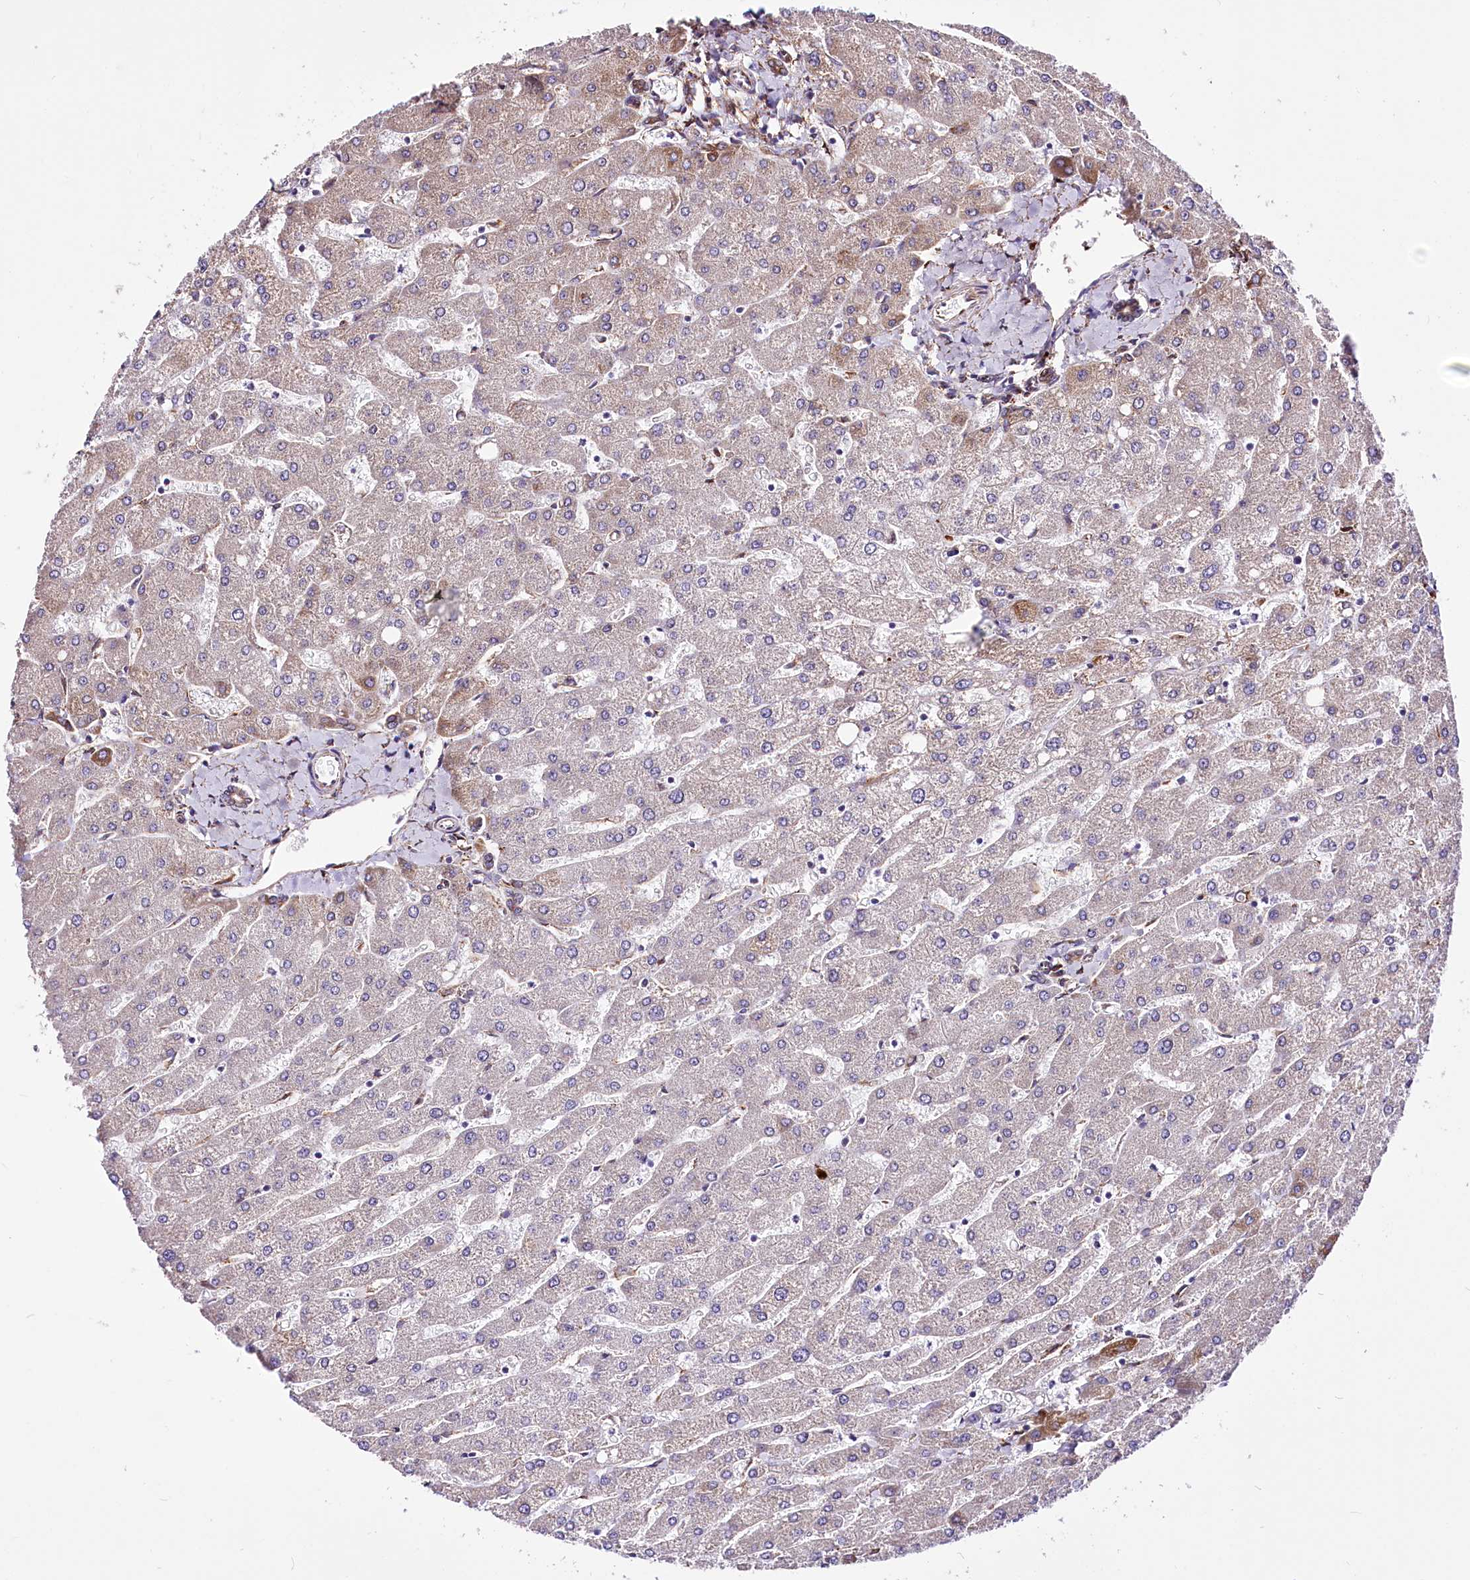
{"staining": {"intensity": "moderate", "quantity": "25%-75%", "location": "cytoplasmic/membranous"}, "tissue": "liver", "cell_type": "Cholangiocytes", "image_type": "normal", "snomed": [{"axis": "morphology", "description": "Normal tissue, NOS"}, {"axis": "topography", "description": "Liver"}], "caption": "Immunohistochemistry (IHC) (DAB (3,3'-diaminobenzidine)) staining of benign human liver displays moderate cytoplasmic/membranous protein expression in approximately 25%-75% of cholangiocytes.", "gene": "WWC1", "patient": {"sex": "male", "age": 55}}